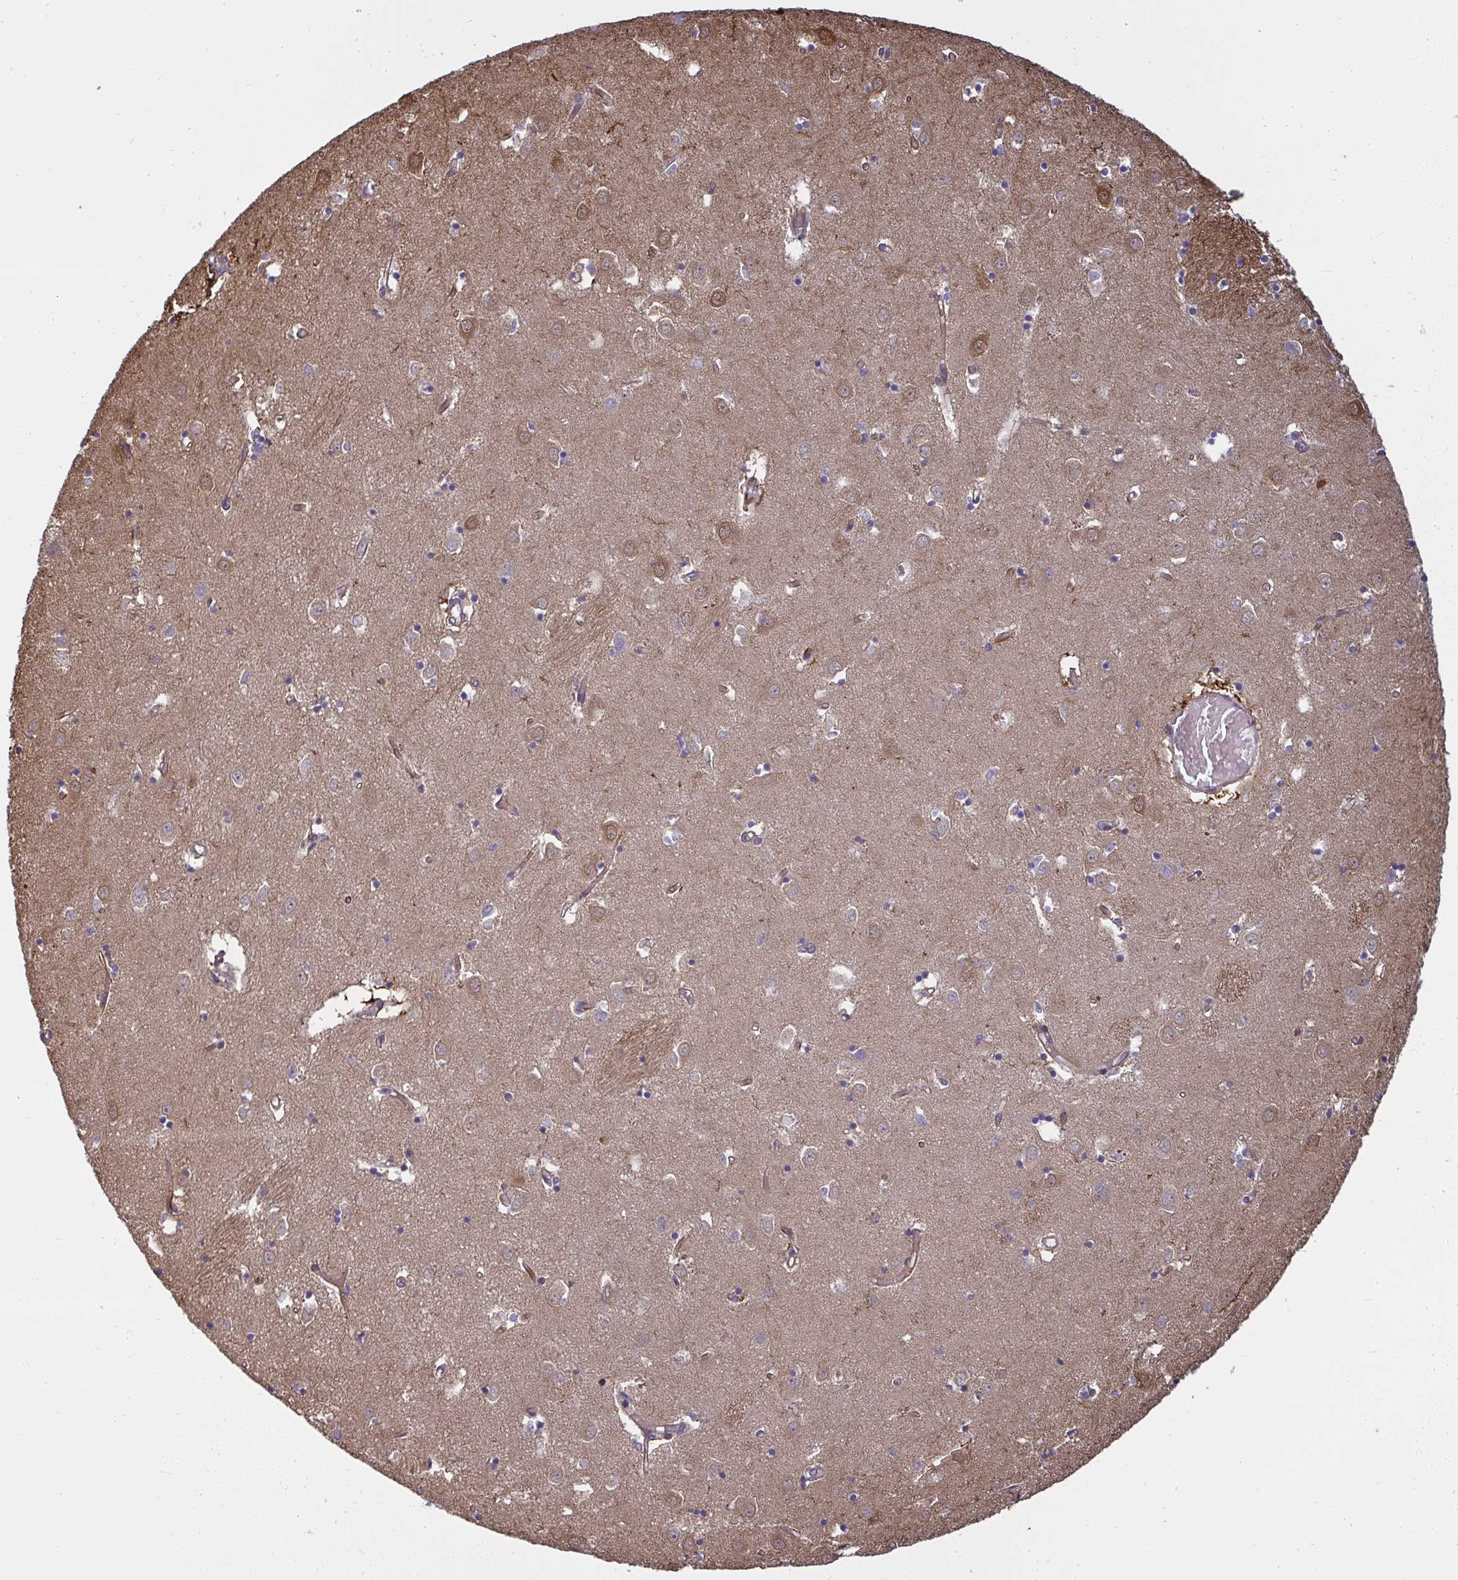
{"staining": {"intensity": "negative", "quantity": "none", "location": "none"}, "tissue": "caudate", "cell_type": "Glial cells", "image_type": "normal", "snomed": [{"axis": "morphology", "description": "Normal tissue, NOS"}, {"axis": "topography", "description": "Lateral ventricle wall"}], "caption": "Caudate stained for a protein using IHC demonstrates no expression glial cells.", "gene": "IFIT3", "patient": {"sex": "male", "age": 70}}